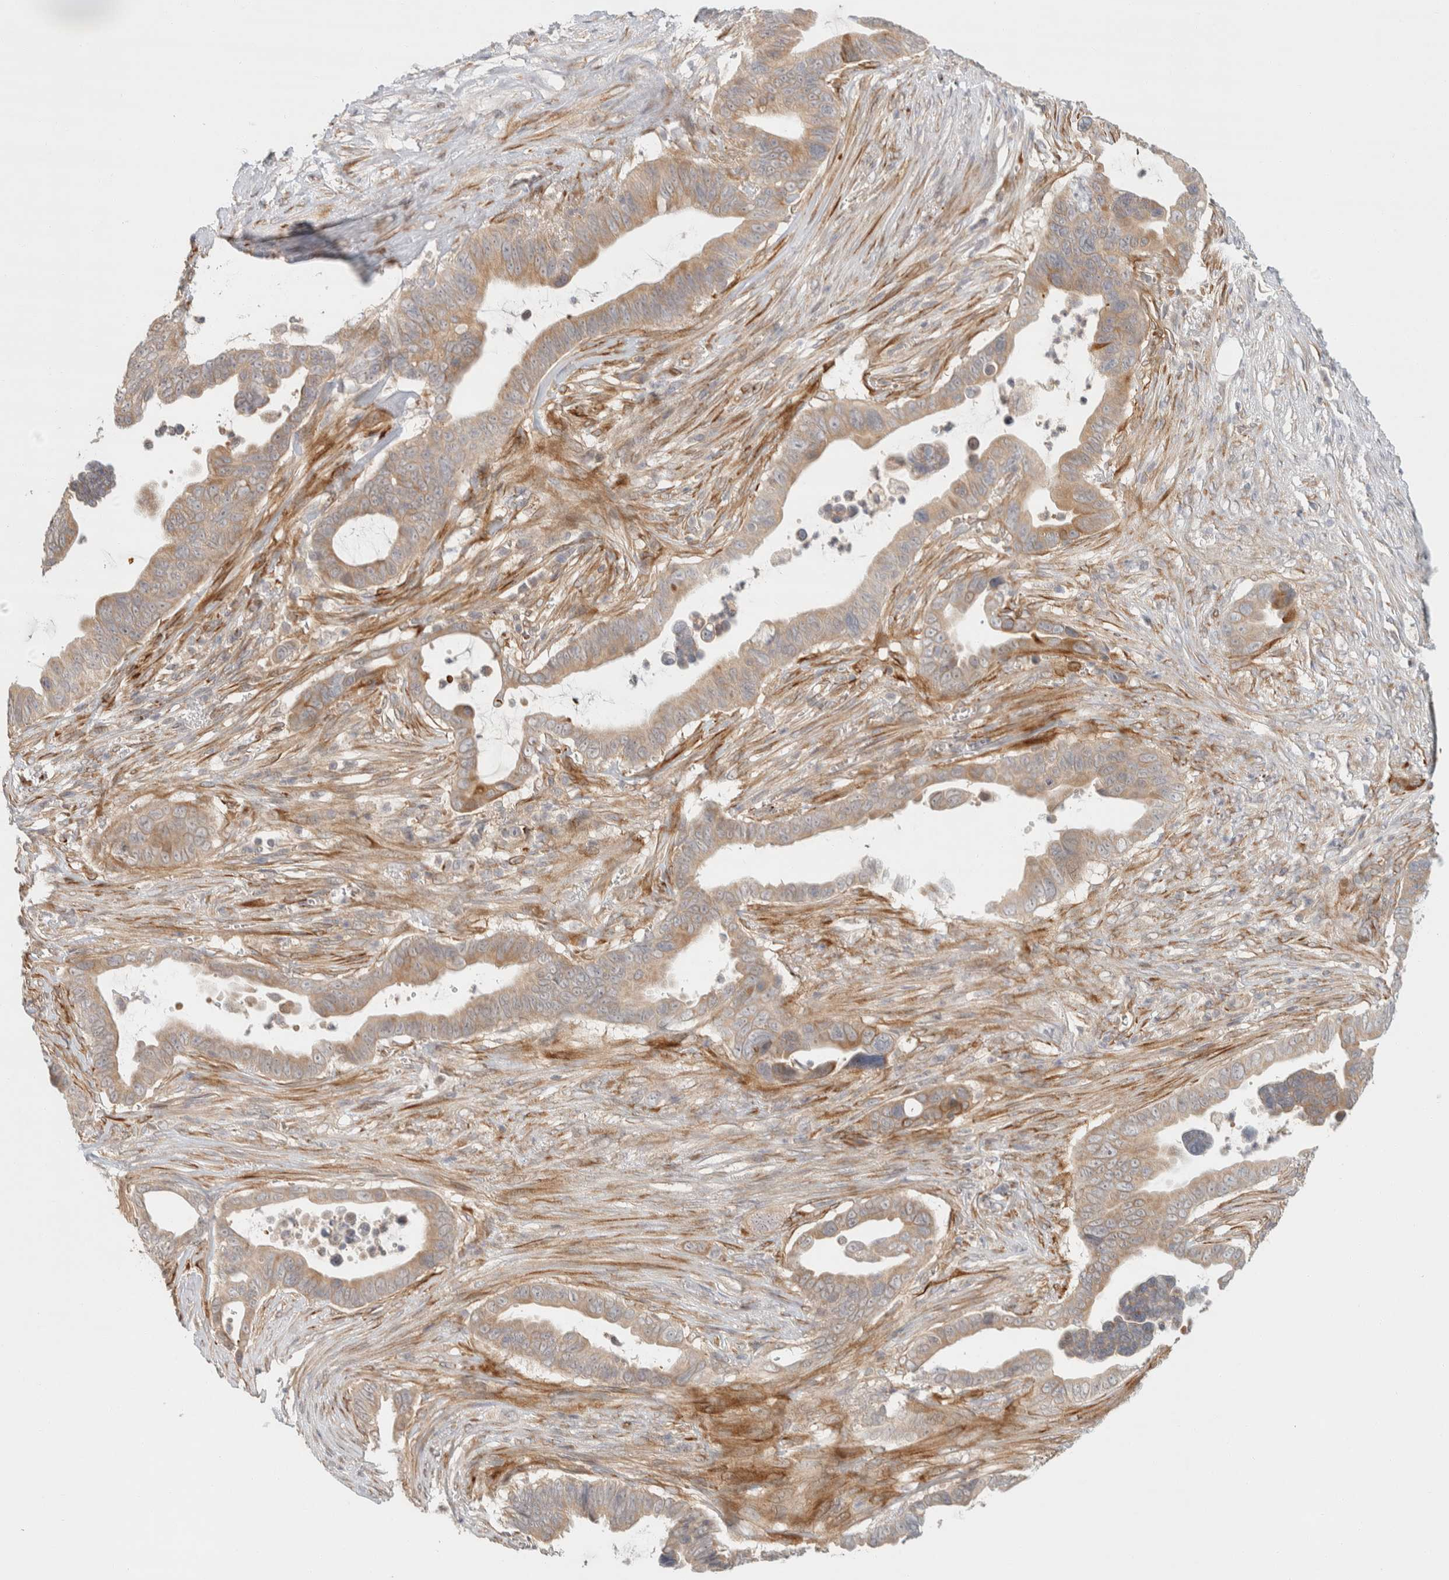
{"staining": {"intensity": "weak", "quantity": ">75%", "location": "cytoplasmic/membranous"}, "tissue": "pancreatic cancer", "cell_type": "Tumor cells", "image_type": "cancer", "snomed": [{"axis": "morphology", "description": "Adenocarcinoma, NOS"}, {"axis": "topography", "description": "Pancreas"}], "caption": "An image showing weak cytoplasmic/membranous positivity in about >75% of tumor cells in pancreatic cancer (adenocarcinoma), as visualized by brown immunohistochemical staining.", "gene": "KIF9", "patient": {"sex": "female", "age": 72}}